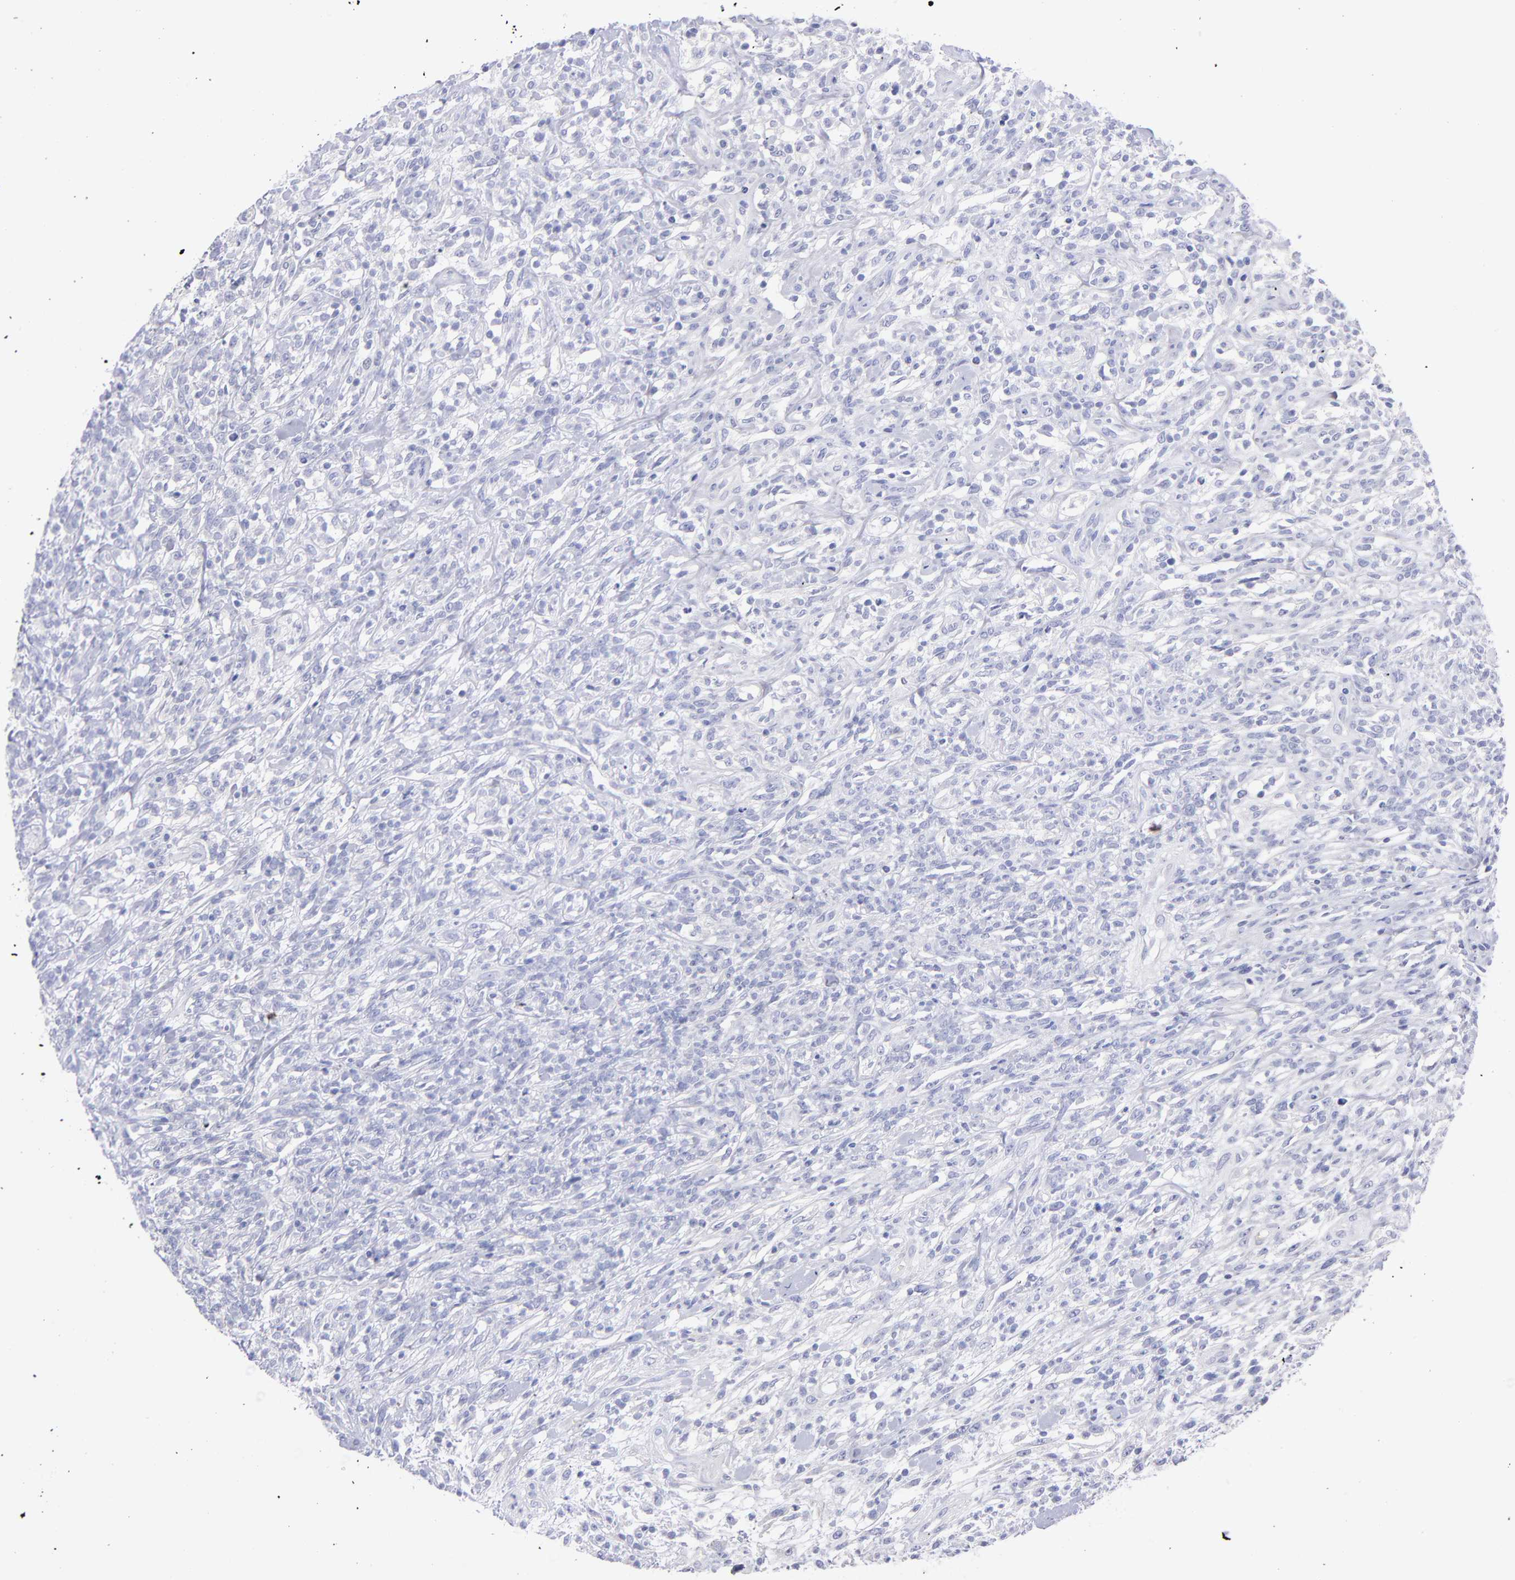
{"staining": {"intensity": "negative", "quantity": "none", "location": "none"}, "tissue": "lymphoma", "cell_type": "Tumor cells", "image_type": "cancer", "snomed": [{"axis": "morphology", "description": "Malignant lymphoma, non-Hodgkin's type, High grade"}, {"axis": "topography", "description": "Lymph node"}], "caption": "Immunohistochemistry (IHC) histopathology image of neoplastic tissue: human lymphoma stained with DAB (3,3'-diaminobenzidine) demonstrates no significant protein expression in tumor cells.", "gene": "SCGN", "patient": {"sex": "female", "age": 73}}